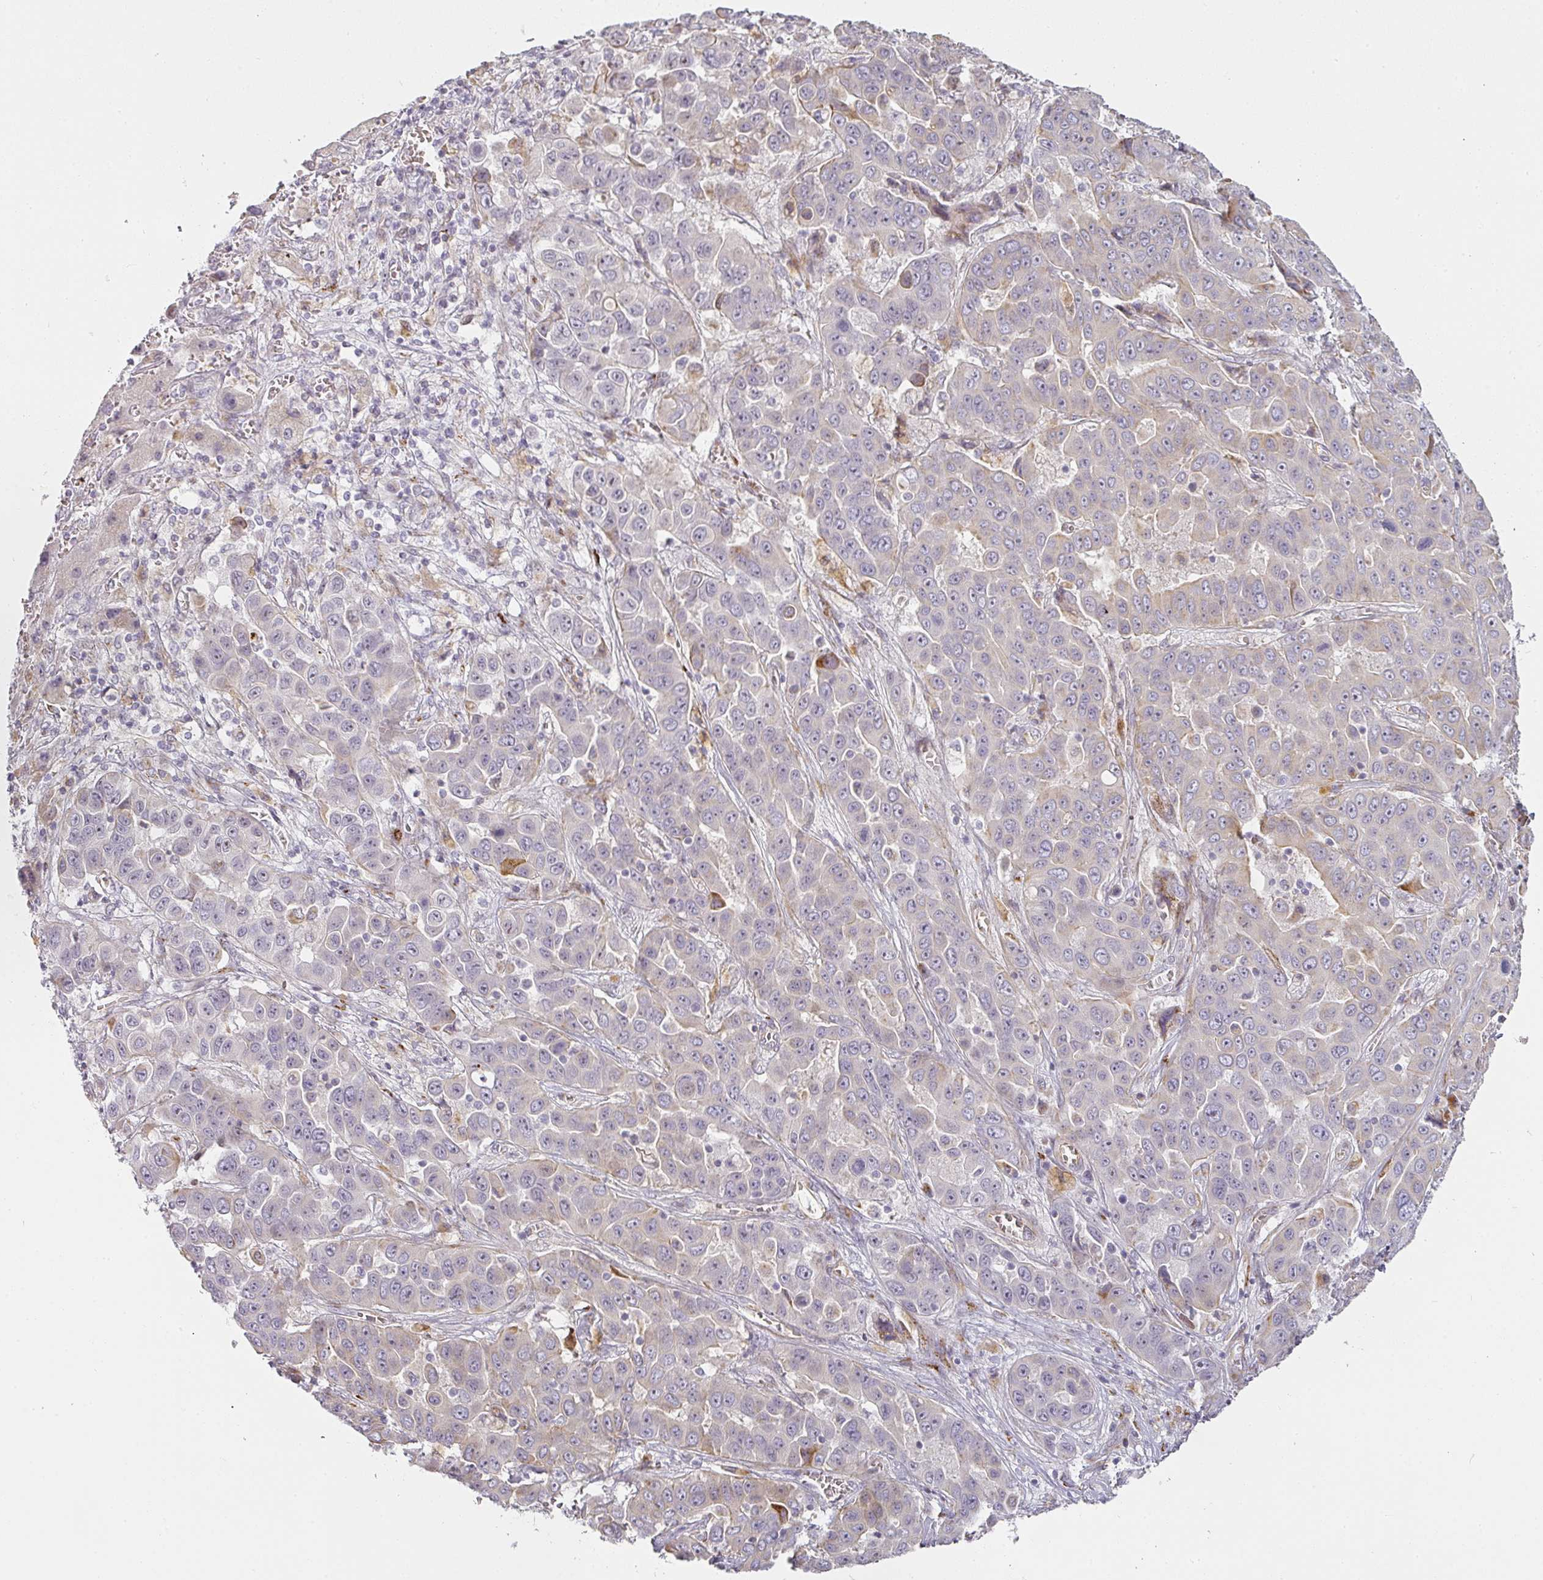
{"staining": {"intensity": "moderate", "quantity": "<25%", "location": "cytoplasmic/membranous"}, "tissue": "liver cancer", "cell_type": "Tumor cells", "image_type": "cancer", "snomed": [{"axis": "morphology", "description": "Cholangiocarcinoma"}, {"axis": "topography", "description": "Liver"}], "caption": "The image shows staining of liver cancer, revealing moderate cytoplasmic/membranous protein positivity (brown color) within tumor cells.", "gene": "ATP8B2", "patient": {"sex": "female", "age": 52}}